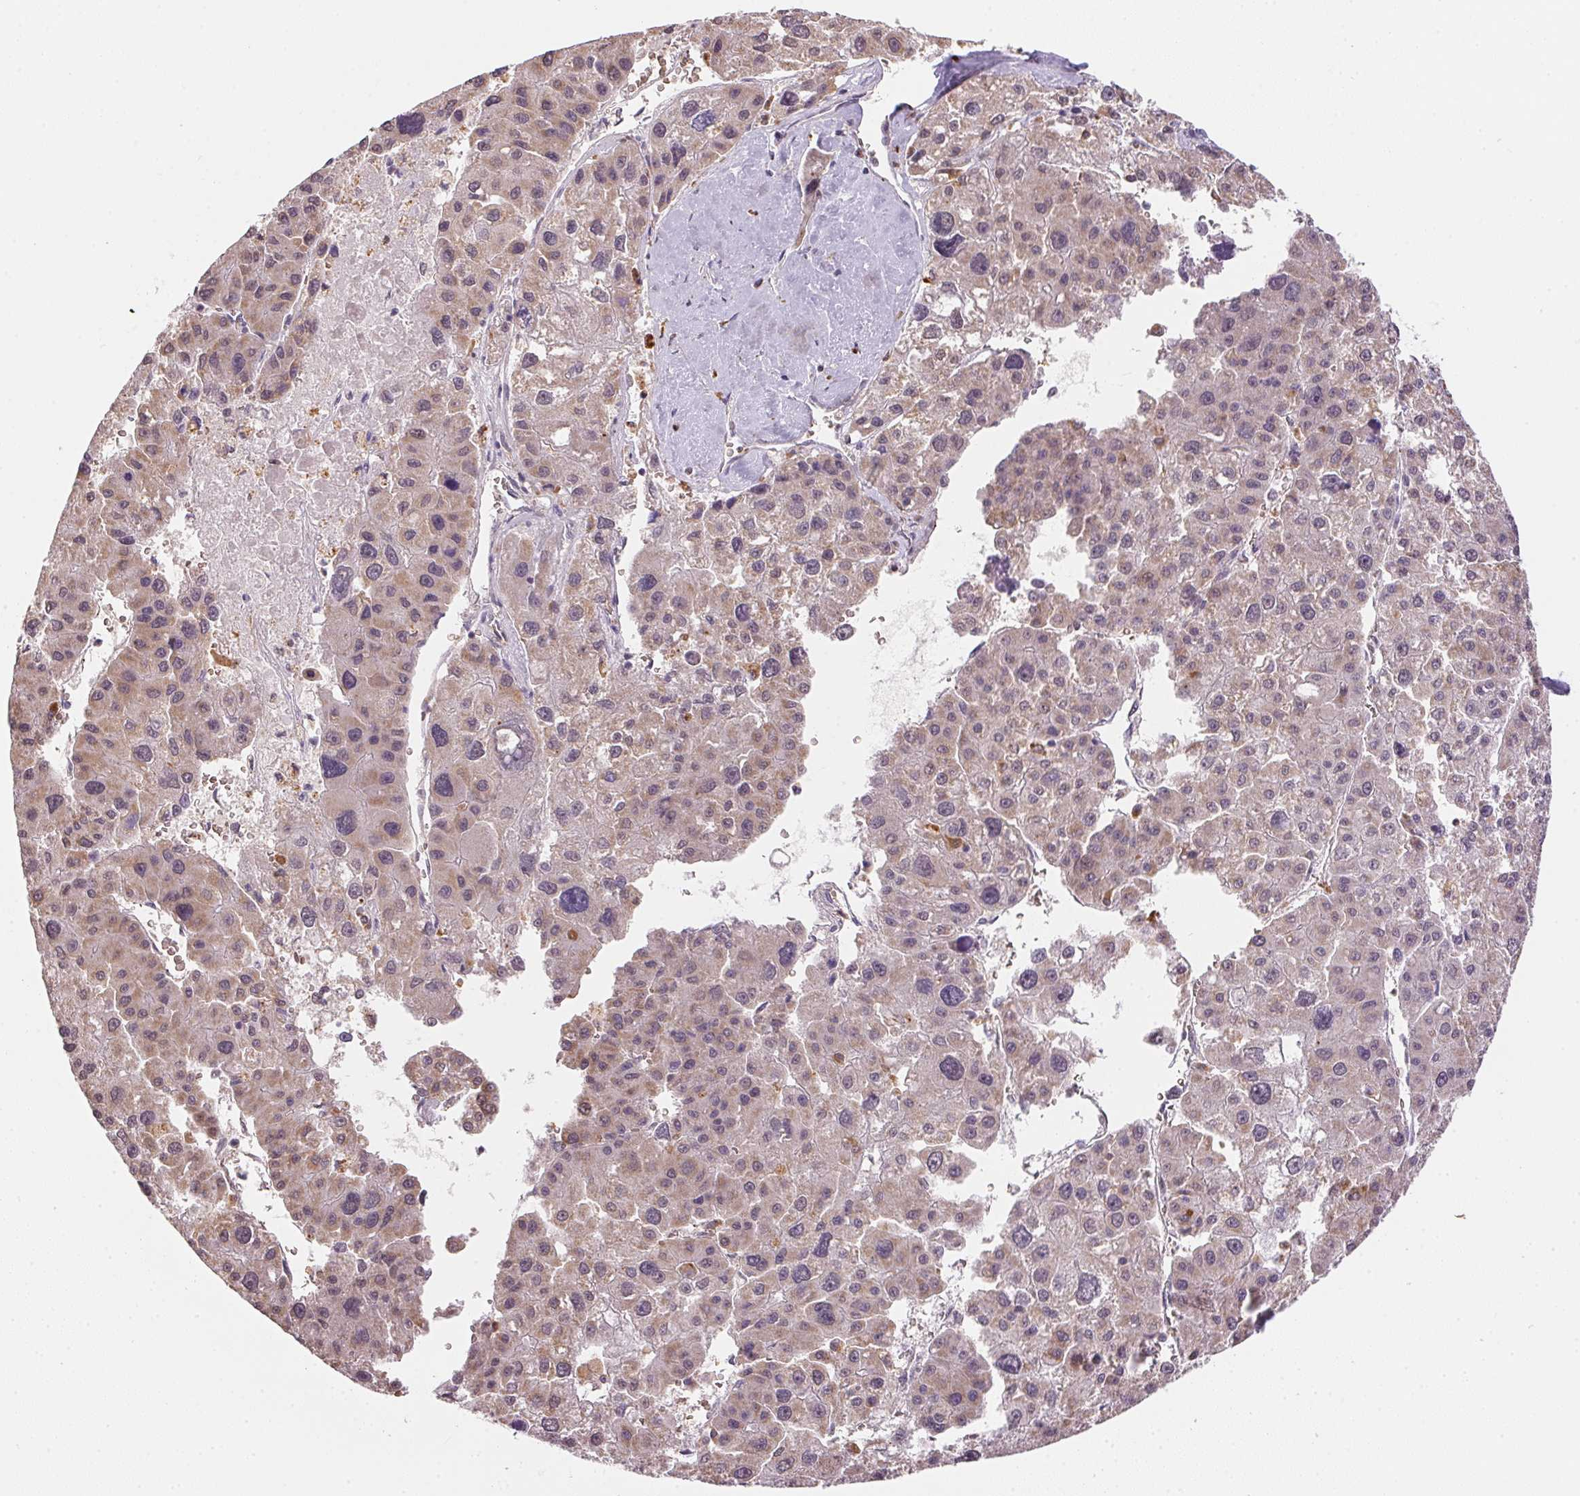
{"staining": {"intensity": "weak", "quantity": "25%-75%", "location": "cytoplasmic/membranous"}, "tissue": "liver cancer", "cell_type": "Tumor cells", "image_type": "cancer", "snomed": [{"axis": "morphology", "description": "Carcinoma, Hepatocellular, NOS"}, {"axis": "topography", "description": "Liver"}], "caption": "Immunohistochemistry (IHC) image of neoplastic tissue: hepatocellular carcinoma (liver) stained using immunohistochemistry exhibits low levels of weak protein expression localized specifically in the cytoplasmic/membranous of tumor cells, appearing as a cytoplasmic/membranous brown color.", "gene": "METTL13", "patient": {"sex": "male", "age": 73}}